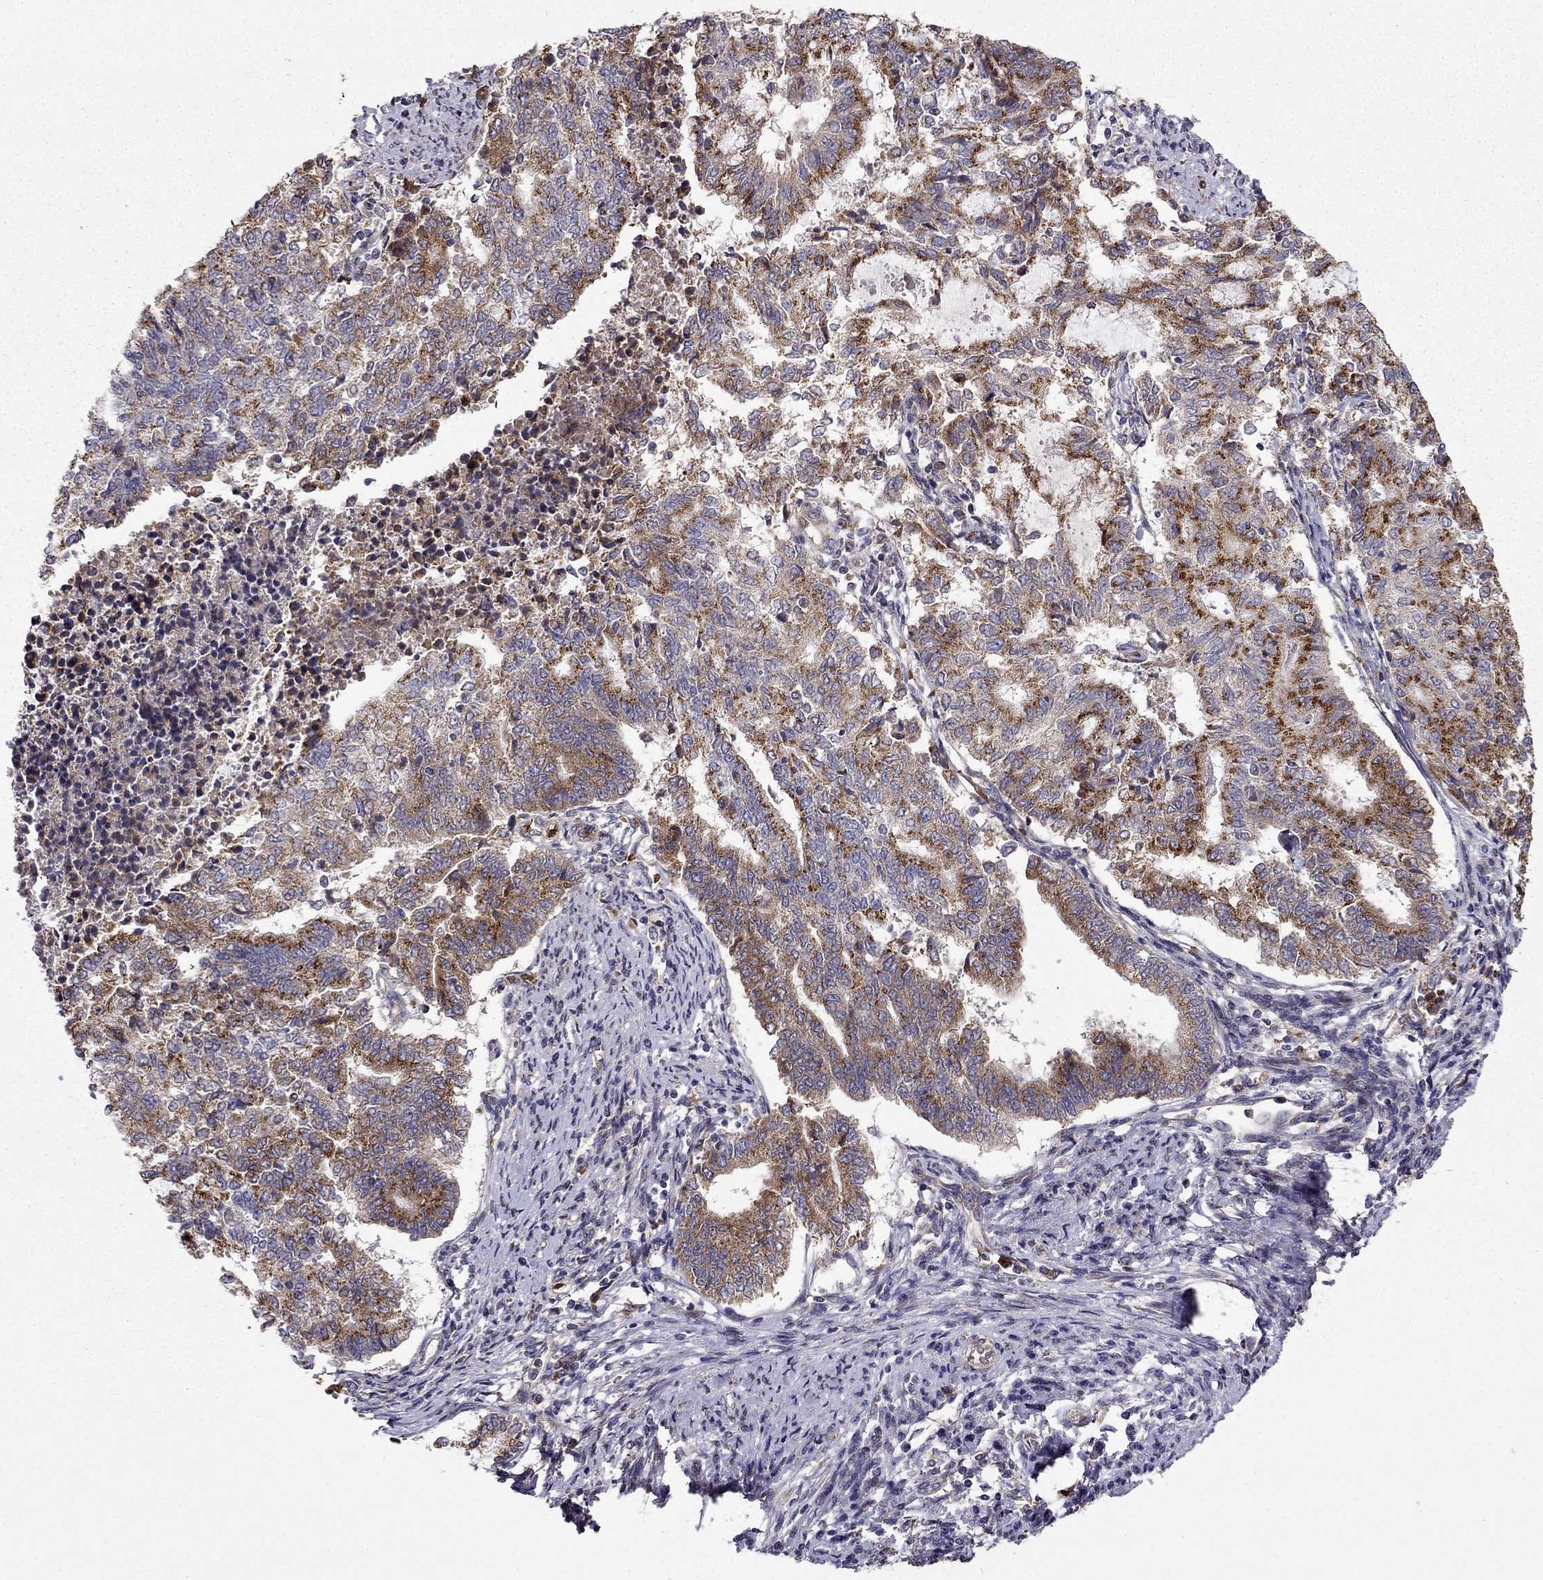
{"staining": {"intensity": "strong", "quantity": "25%-75%", "location": "cytoplasmic/membranous"}, "tissue": "endometrial cancer", "cell_type": "Tumor cells", "image_type": "cancer", "snomed": [{"axis": "morphology", "description": "Adenocarcinoma, NOS"}, {"axis": "topography", "description": "Endometrium"}], "caption": "There is high levels of strong cytoplasmic/membranous staining in tumor cells of endometrial cancer (adenocarcinoma), as demonstrated by immunohistochemical staining (brown color).", "gene": "B4GALT7", "patient": {"sex": "female", "age": 65}}